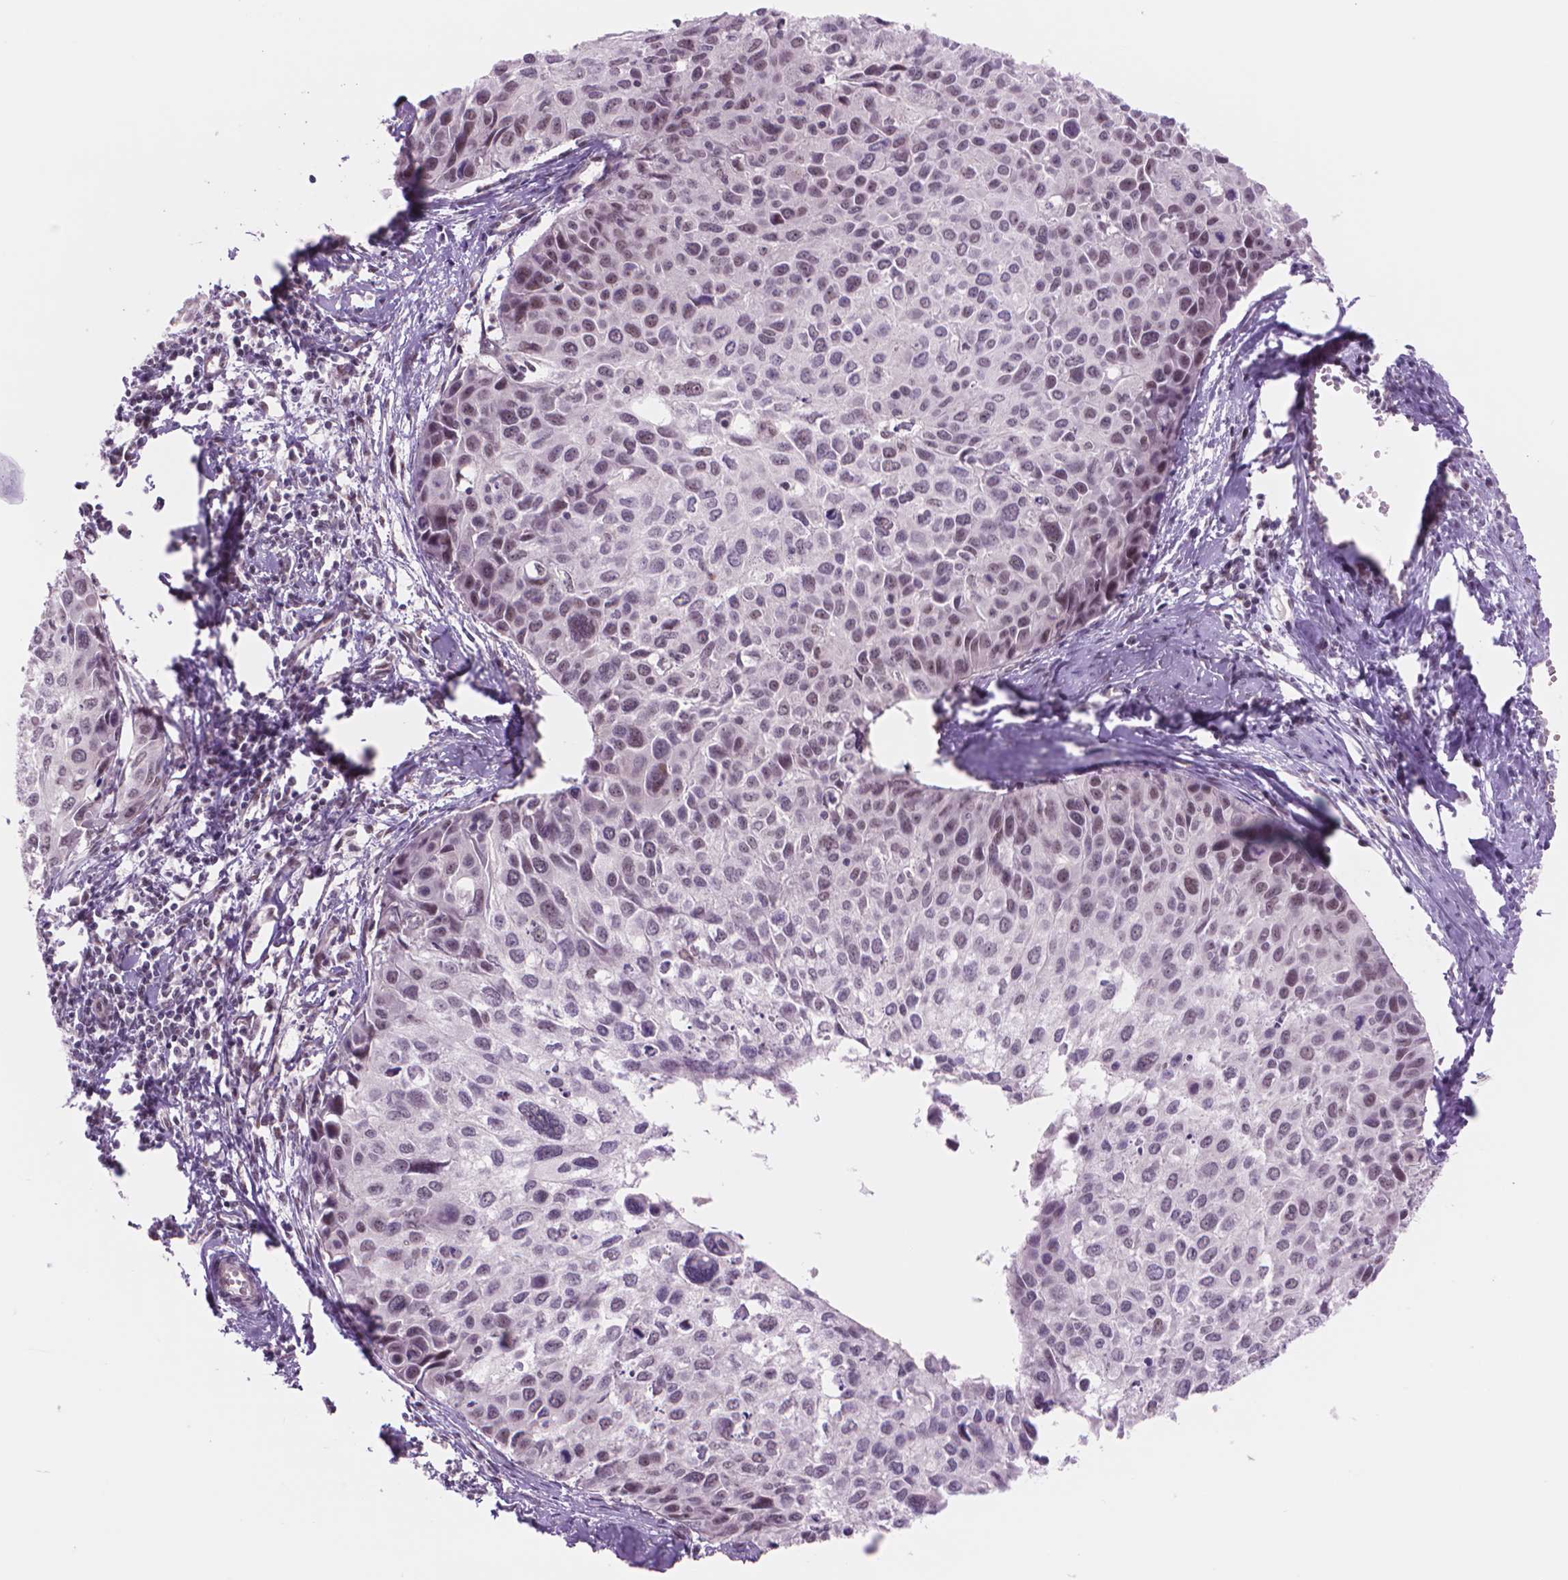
{"staining": {"intensity": "negative", "quantity": "none", "location": "none"}, "tissue": "cervical cancer", "cell_type": "Tumor cells", "image_type": "cancer", "snomed": [{"axis": "morphology", "description": "Squamous cell carcinoma, NOS"}, {"axis": "topography", "description": "Cervix"}], "caption": "The immunohistochemistry image has no significant expression in tumor cells of cervical cancer tissue.", "gene": "POLR3D", "patient": {"sex": "female", "age": 50}}